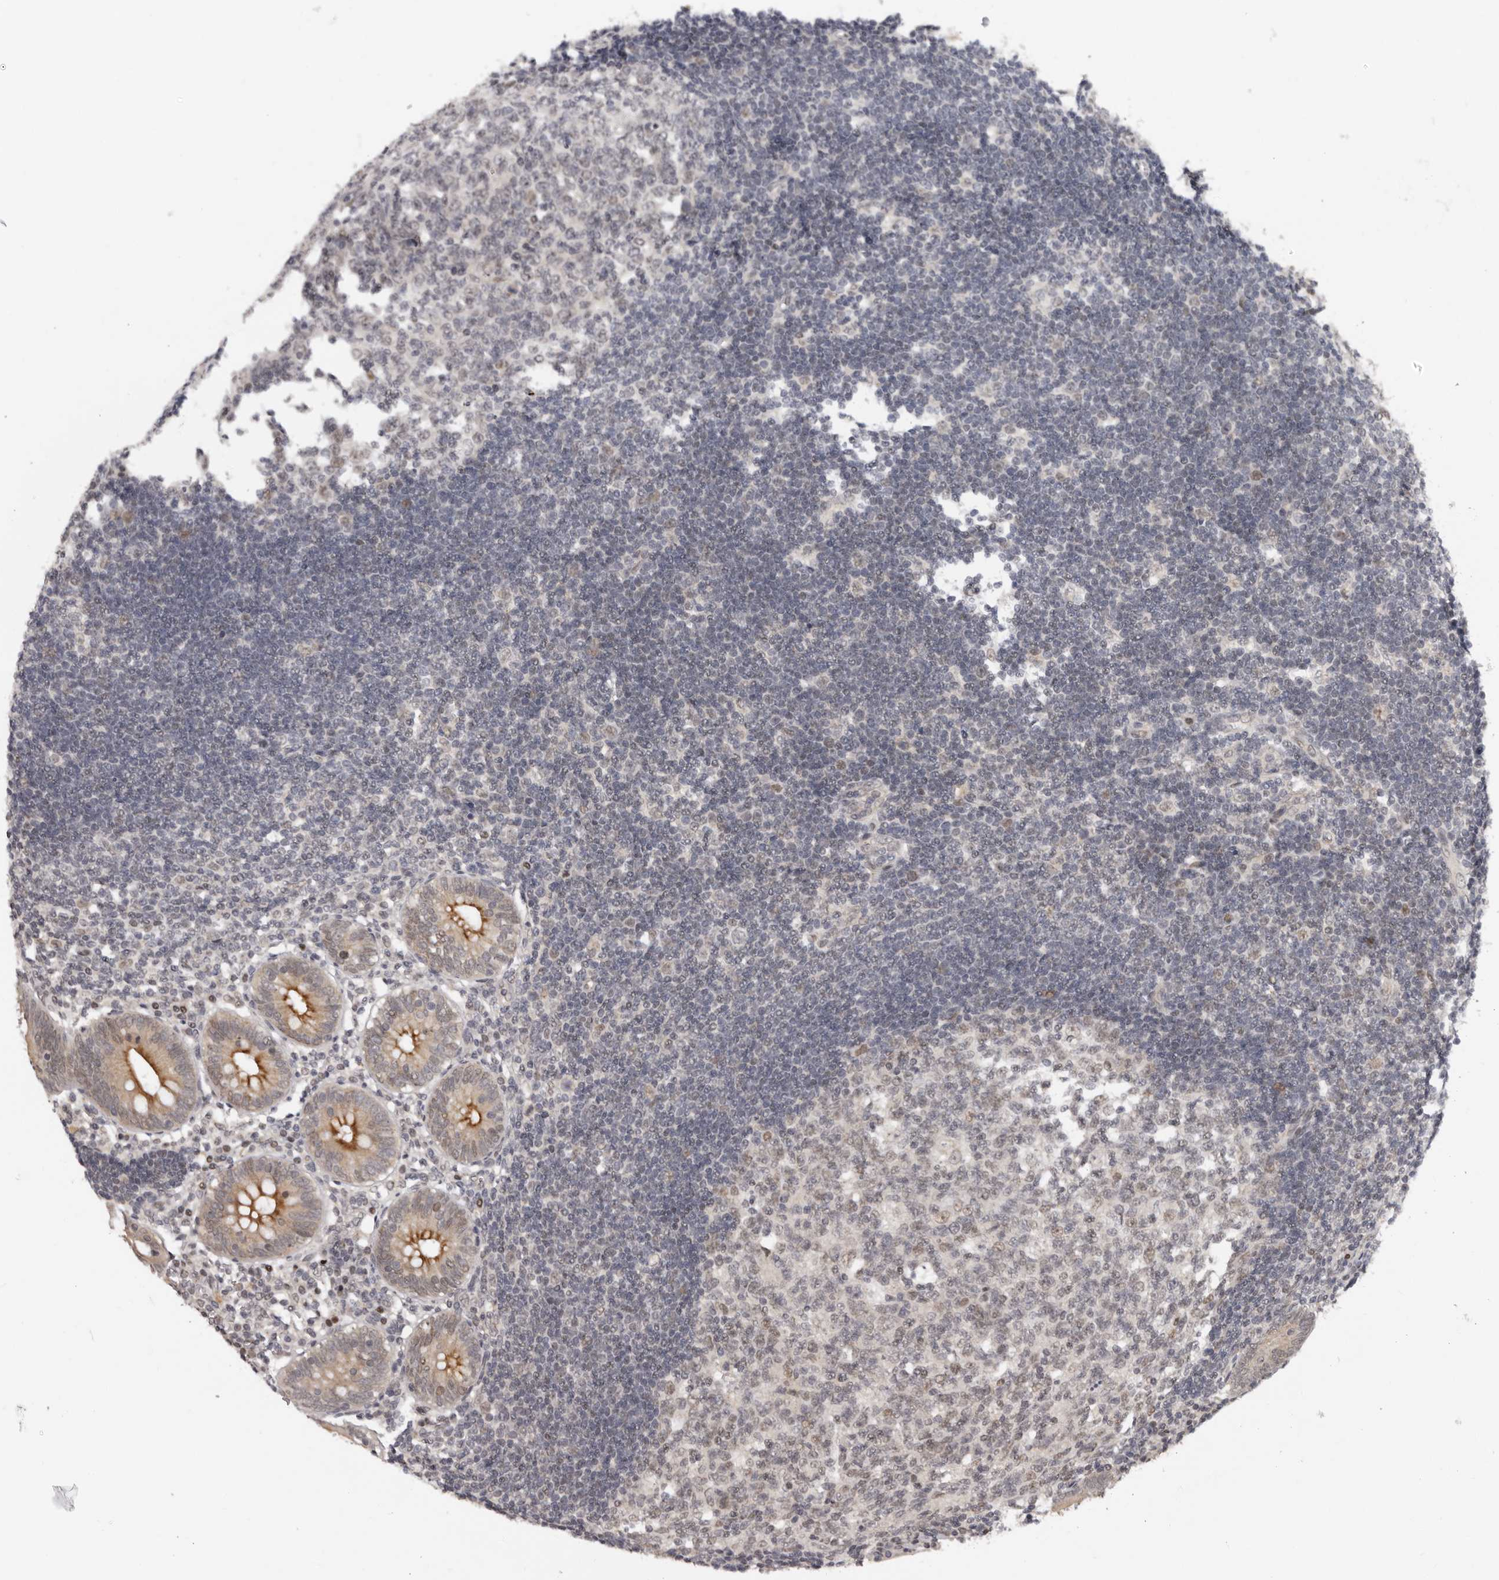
{"staining": {"intensity": "moderate", "quantity": ">75%", "location": "cytoplasmic/membranous"}, "tissue": "appendix", "cell_type": "Glandular cells", "image_type": "normal", "snomed": [{"axis": "morphology", "description": "Normal tissue, NOS"}, {"axis": "topography", "description": "Appendix"}], "caption": "DAB immunohistochemical staining of normal human appendix reveals moderate cytoplasmic/membranous protein staining in about >75% of glandular cells.", "gene": "TBX5", "patient": {"sex": "female", "age": 54}}